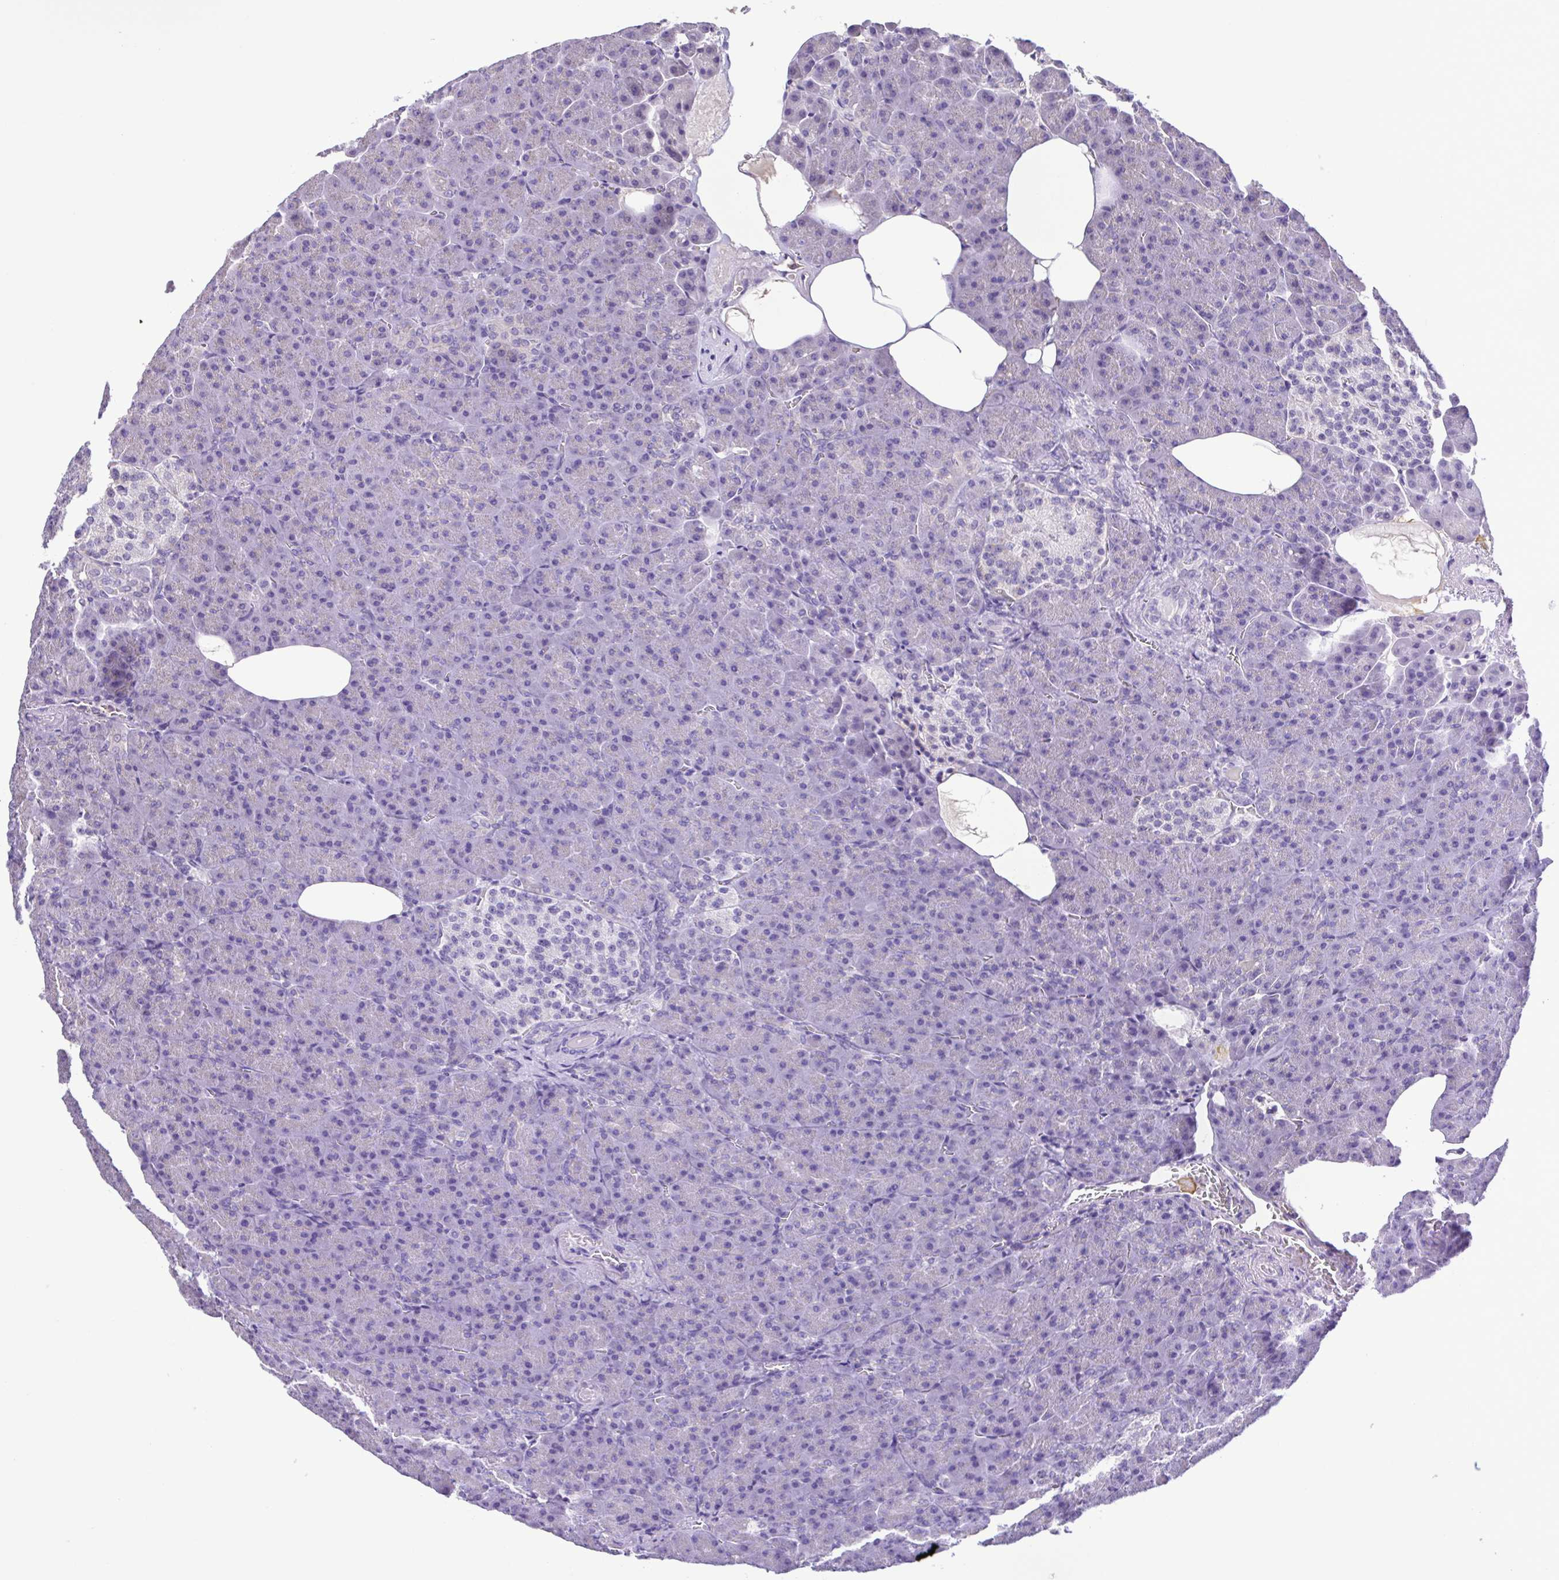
{"staining": {"intensity": "negative", "quantity": "none", "location": "none"}, "tissue": "pancreas", "cell_type": "Exocrine glandular cells", "image_type": "normal", "snomed": [{"axis": "morphology", "description": "Normal tissue, NOS"}, {"axis": "topography", "description": "Pancreas"}], "caption": "IHC histopathology image of normal pancreas stained for a protein (brown), which demonstrates no expression in exocrine glandular cells.", "gene": "CBY2", "patient": {"sex": "female", "age": 74}}